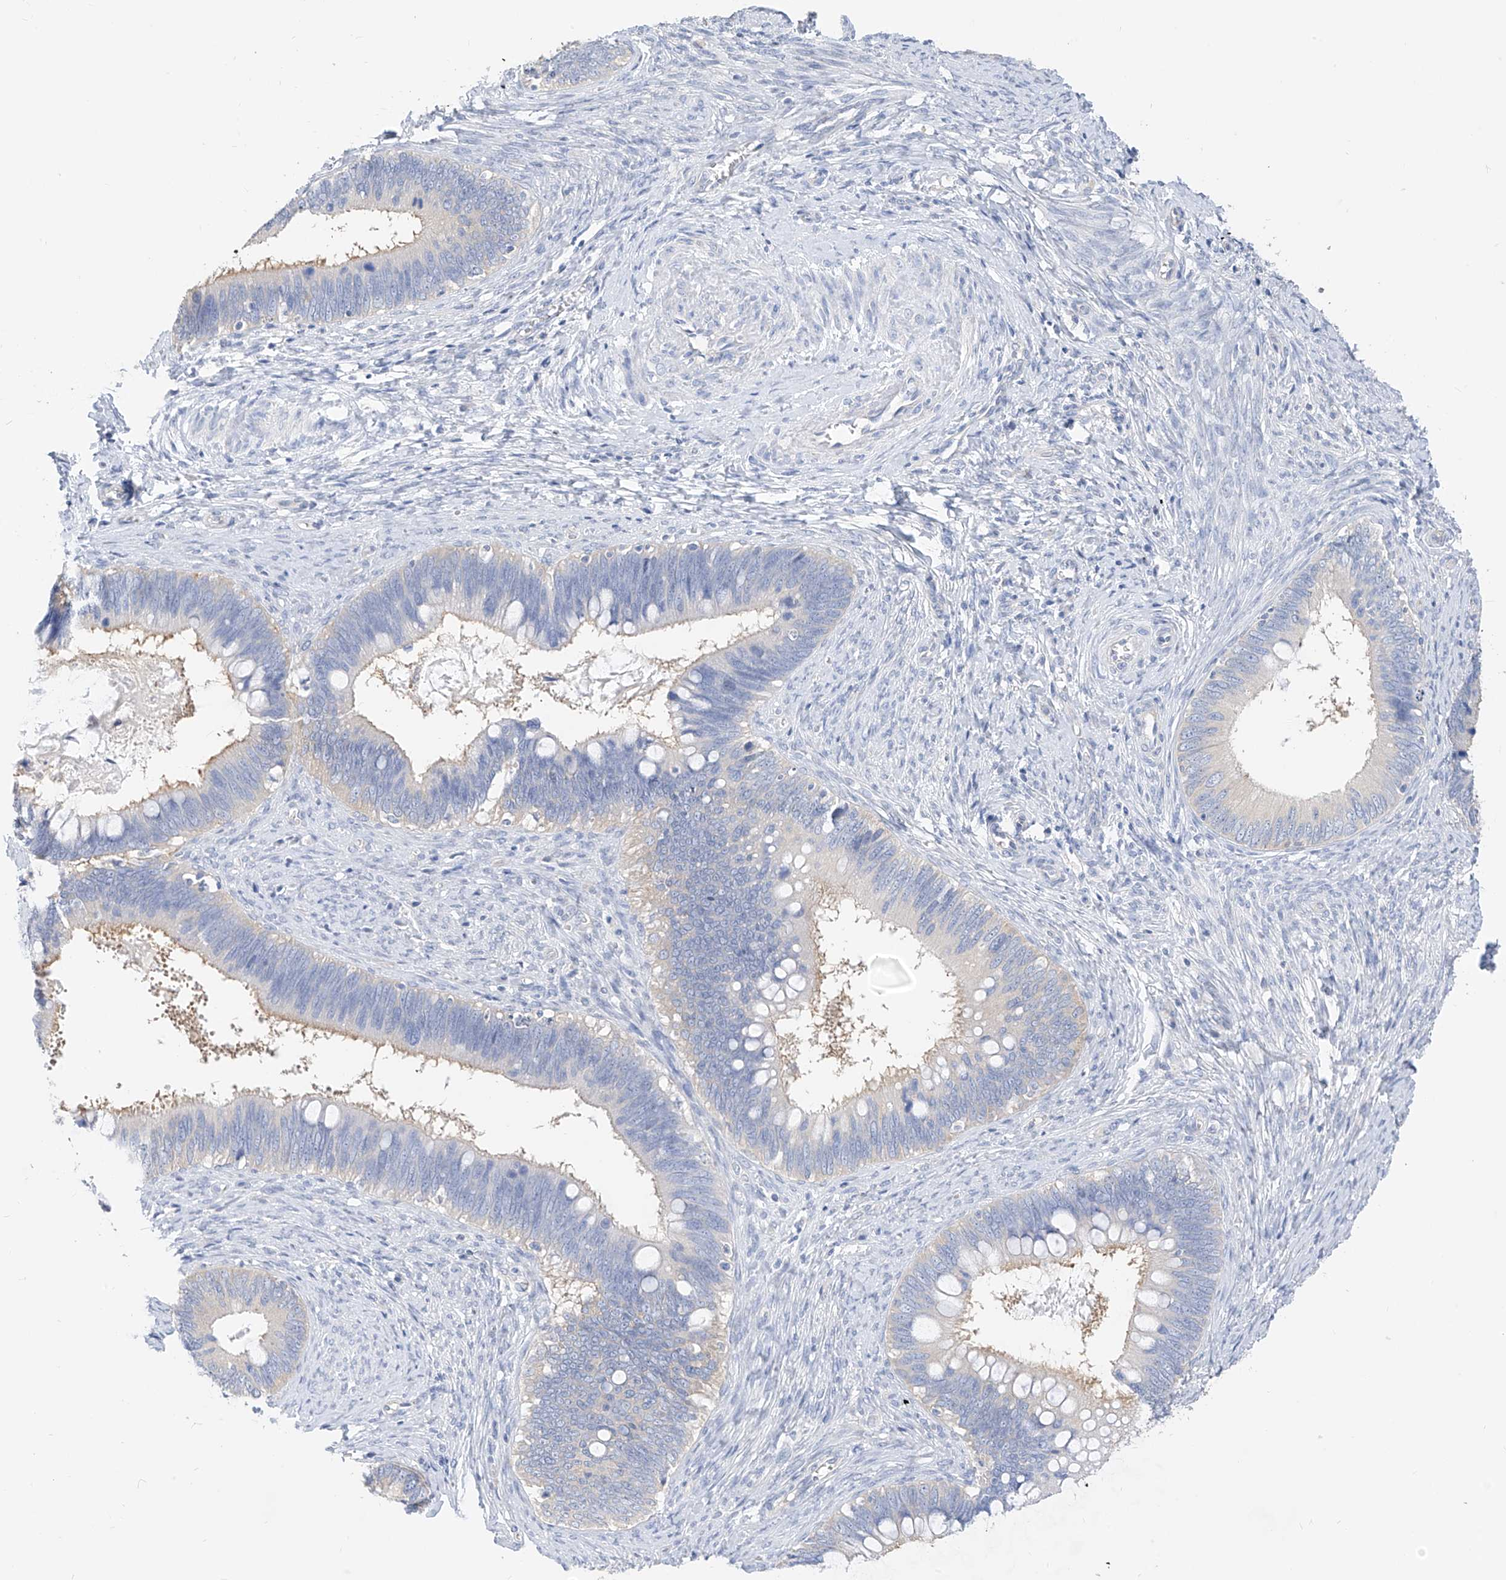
{"staining": {"intensity": "negative", "quantity": "none", "location": "none"}, "tissue": "cervical cancer", "cell_type": "Tumor cells", "image_type": "cancer", "snomed": [{"axis": "morphology", "description": "Adenocarcinoma, NOS"}, {"axis": "topography", "description": "Cervix"}], "caption": "This is an IHC micrograph of human cervical cancer. There is no staining in tumor cells.", "gene": "ZZEF1", "patient": {"sex": "female", "age": 42}}